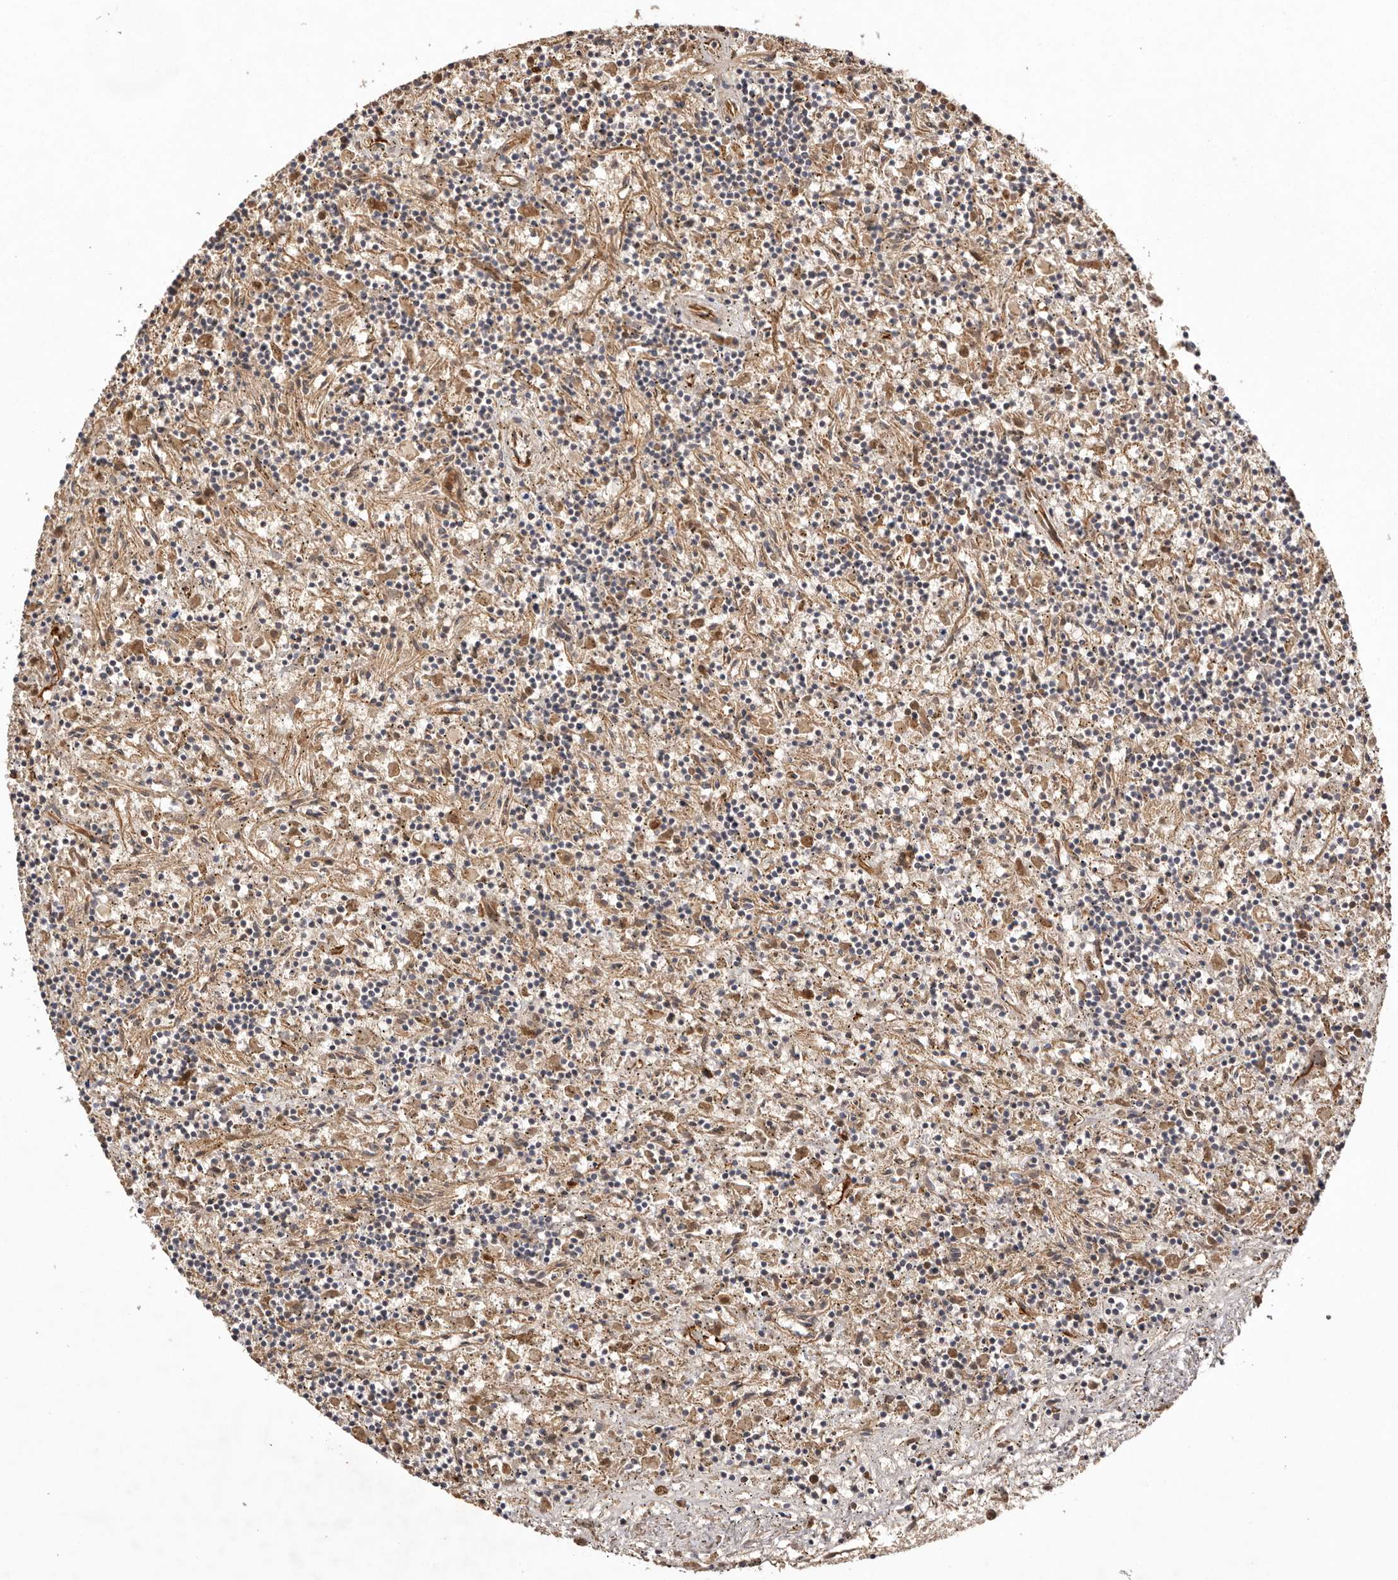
{"staining": {"intensity": "weak", "quantity": "<25%", "location": "cytoplasmic/membranous"}, "tissue": "lymphoma", "cell_type": "Tumor cells", "image_type": "cancer", "snomed": [{"axis": "morphology", "description": "Malignant lymphoma, non-Hodgkin's type, Low grade"}, {"axis": "topography", "description": "Spleen"}], "caption": "Immunohistochemistry (IHC) of lymphoma displays no expression in tumor cells.", "gene": "UBR2", "patient": {"sex": "male", "age": 76}}